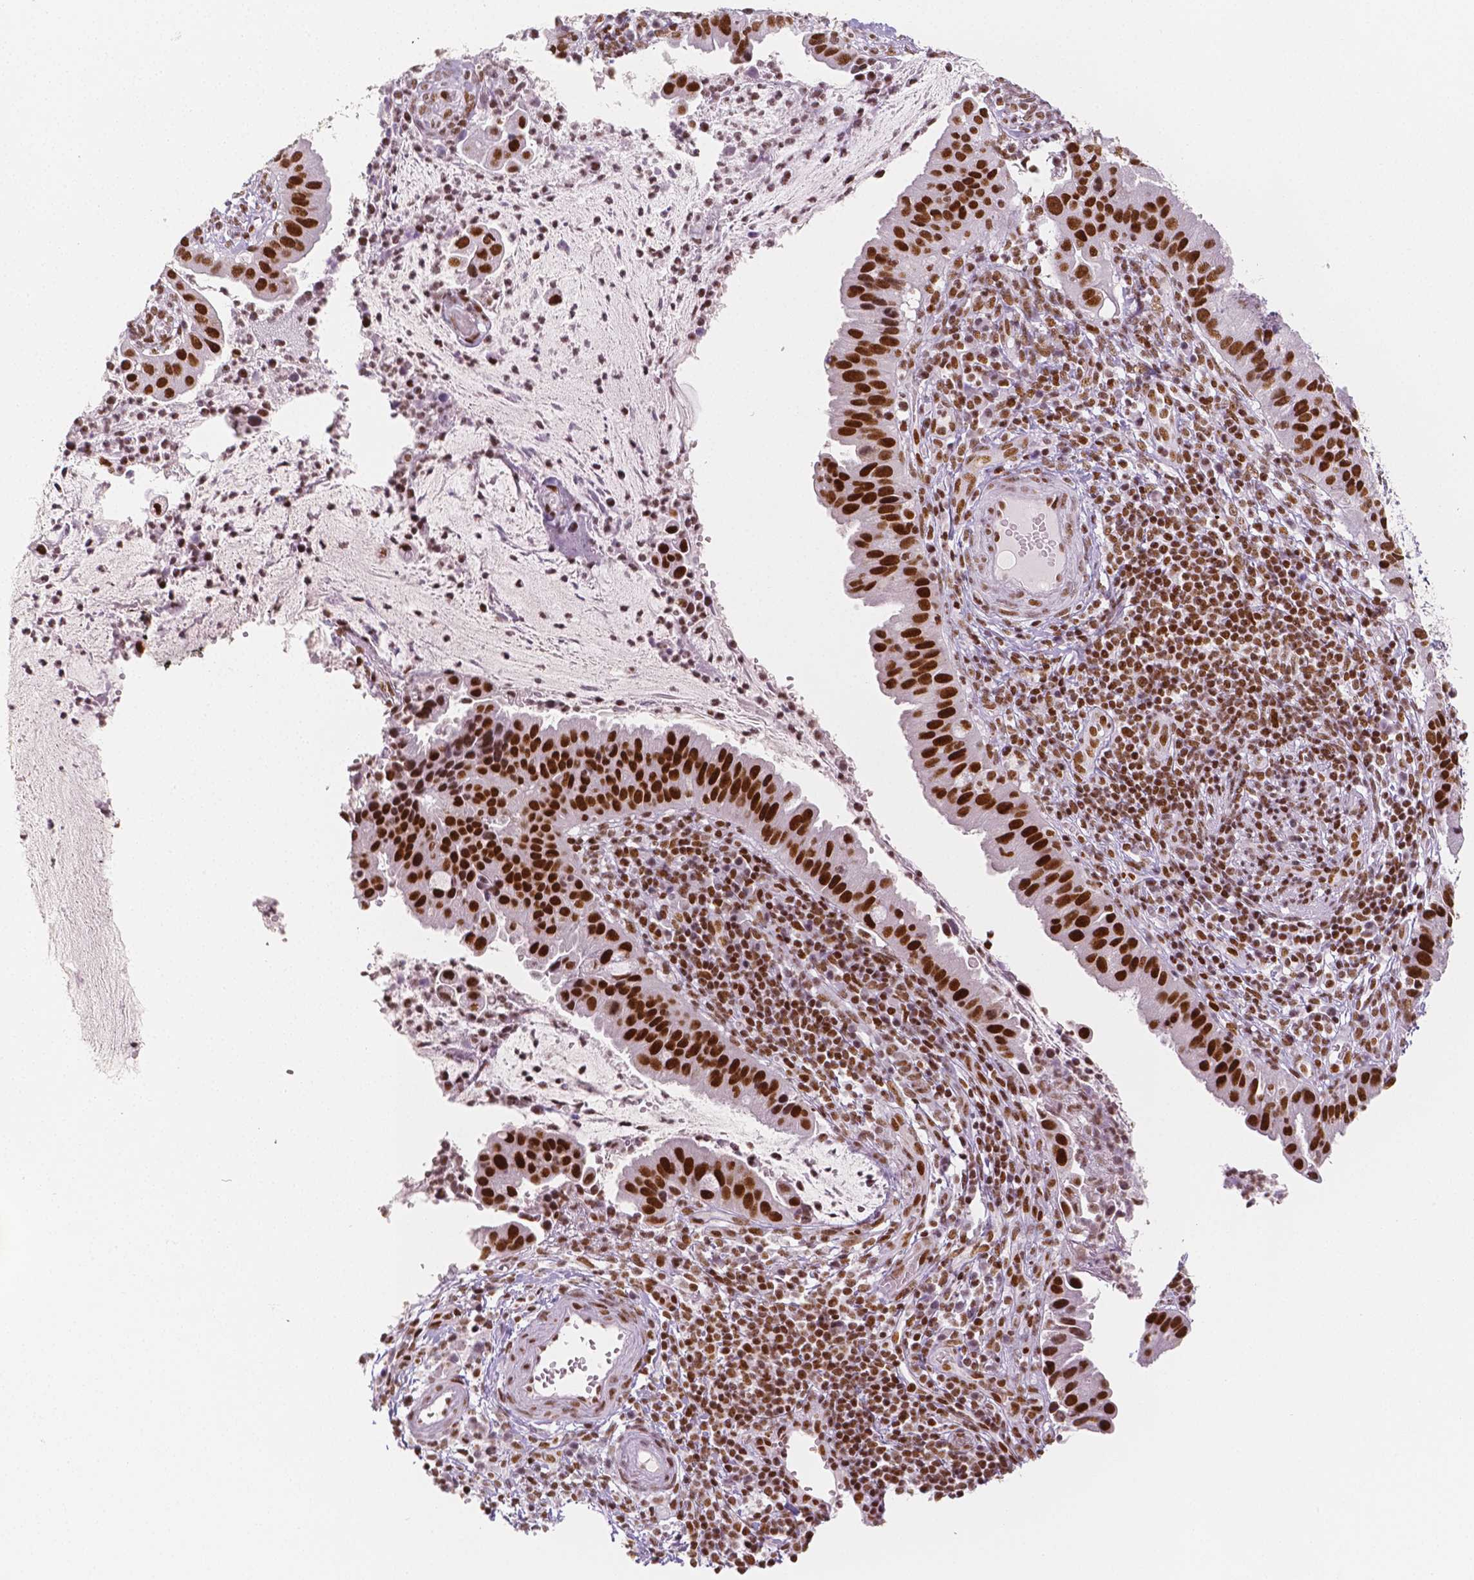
{"staining": {"intensity": "strong", "quantity": ">75%", "location": "nuclear"}, "tissue": "cervical cancer", "cell_type": "Tumor cells", "image_type": "cancer", "snomed": [{"axis": "morphology", "description": "Adenocarcinoma, NOS"}, {"axis": "topography", "description": "Cervix"}], "caption": "Human adenocarcinoma (cervical) stained for a protein (brown) demonstrates strong nuclear positive staining in about >75% of tumor cells.", "gene": "HDAC1", "patient": {"sex": "female", "age": 34}}